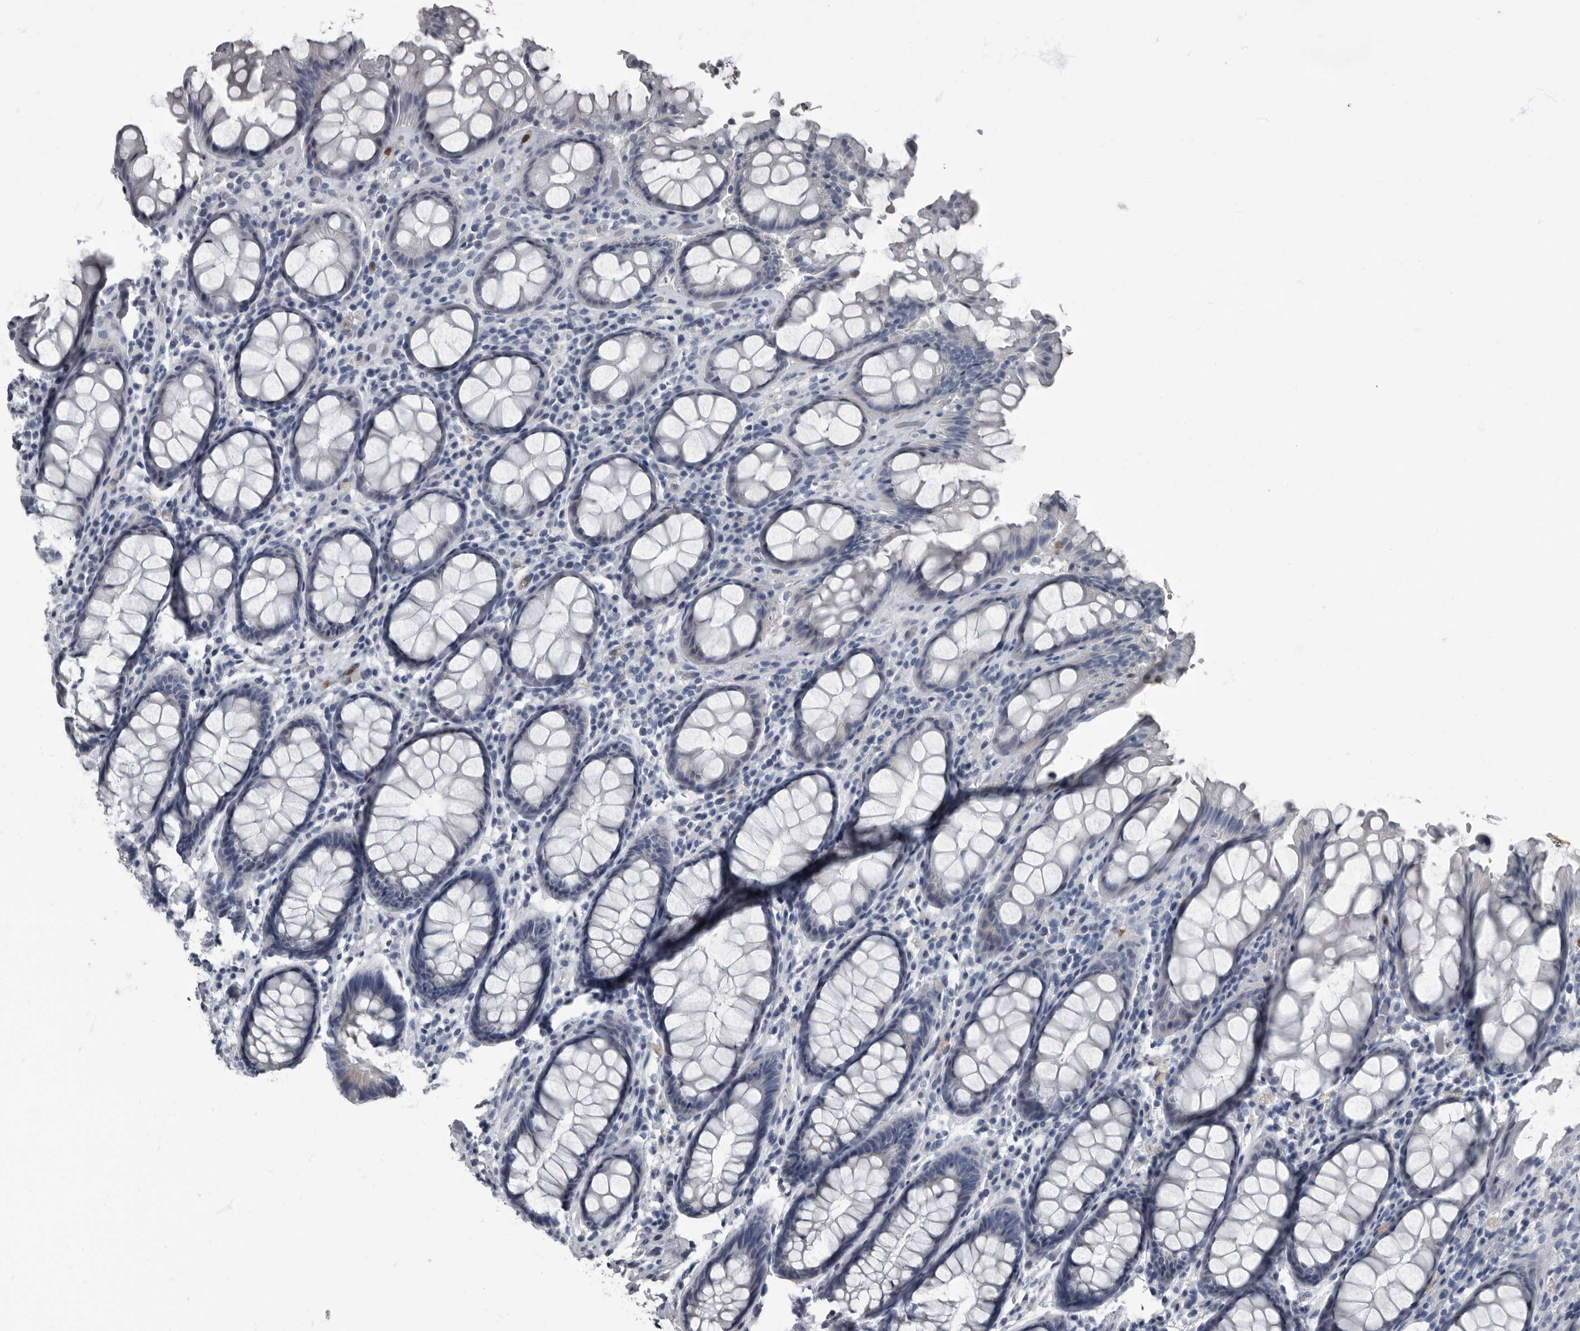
{"staining": {"intensity": "negative", "quantity": "none", "location": "none"}, "tissue": "rectum", "cell_type": "Glandular cells", "image_type": "normal", "snomed": [{"axis": "morphology", "description": "Normal tissue, NOS"}, {"axis": "topography", "description": "Rectum"}], "caption": "Glandular cells show no significant protein expression in benign rectum. The staining is performed using DAB brown chromogen with nuclei counter-stained in using hematoxylin.", "gene": "TPD52L1", "patient": {"sex": "male", "age": 64}}